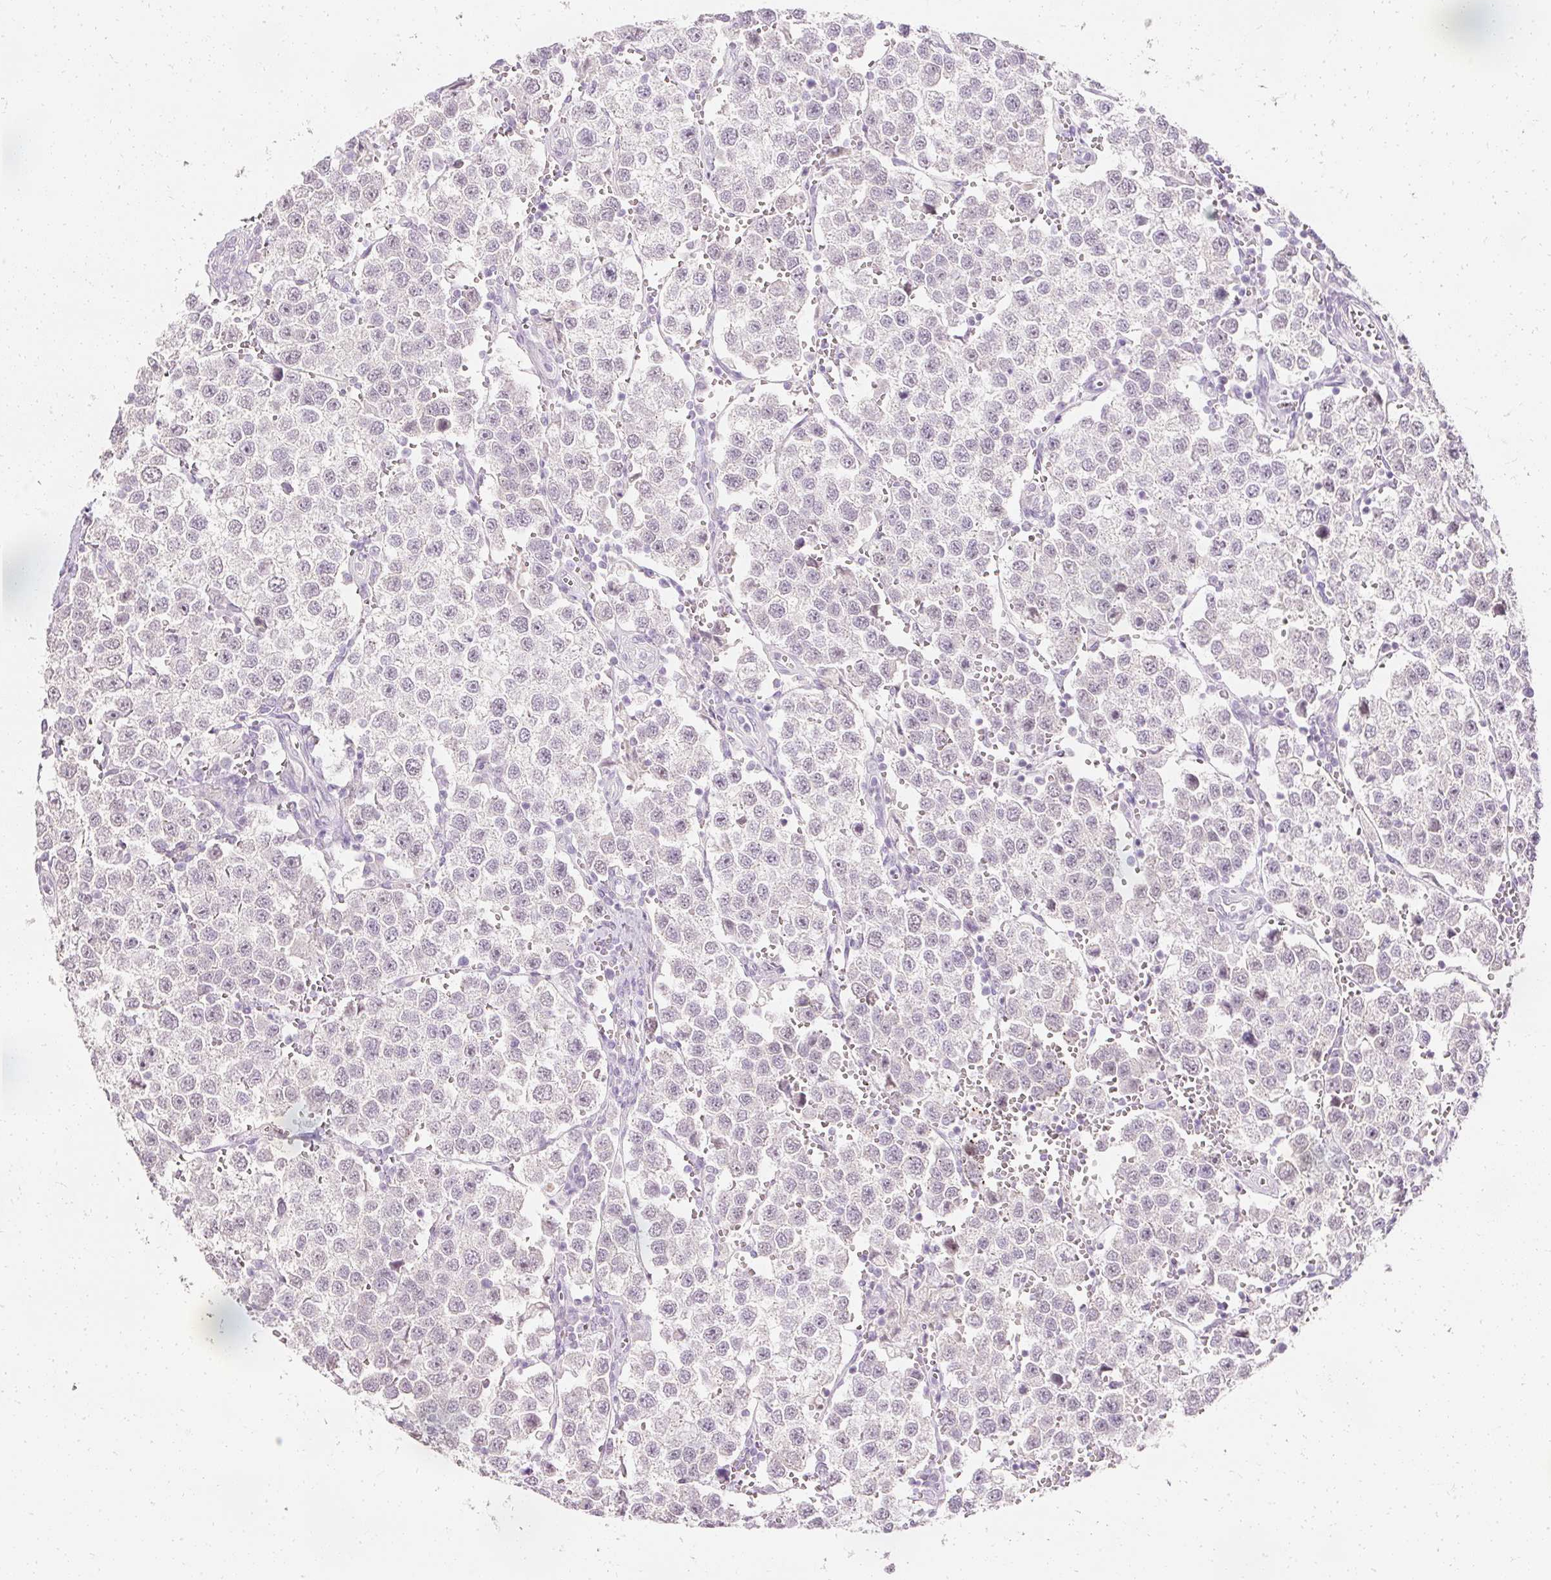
{"staining": {"intensity": "negative", "quantity": "none", "location": "none"}, "tissue": "testis cancer", "cell_type": "Tumor cells", "image_type": "cancer", "snomed": [{"axis": "morphology", "description": "Seminoma, NOS"}, {"axis": "topography", "description": "Testis"}], "caption": "This is a micrograph of immunohistochemistry (IHC) staining of testis cancer, which shows no positivity in tumor cells. Brightfield microscopy of immunohistochemistry (IHC) stained with DAB (brown) and hematoxylin (blue), captured at high magnification.", "gene": "ELAVL3", "patient": {"sex": "male", "age": 37}}